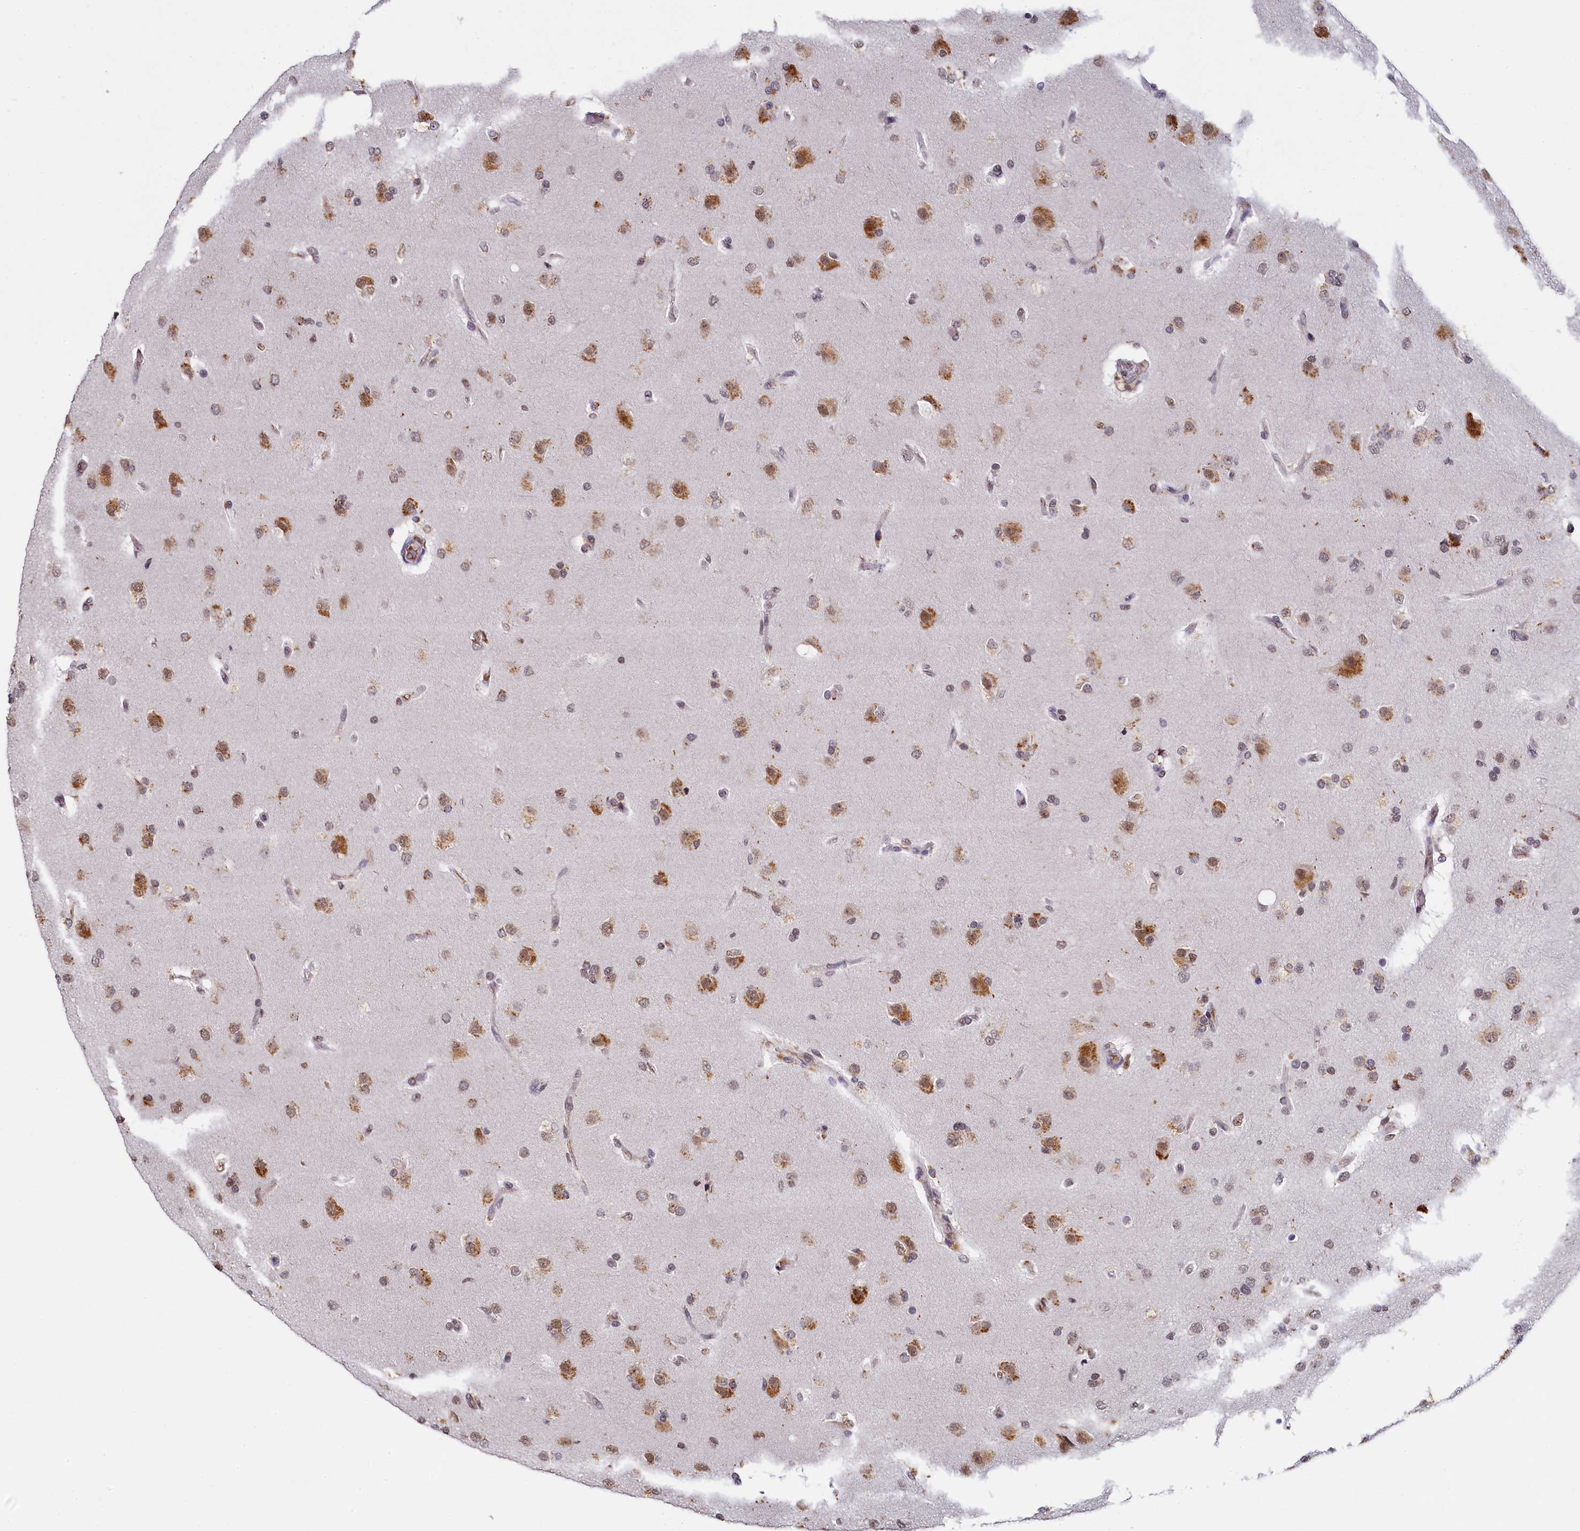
{"staining": {"intensity": "moderate", "quantity": "25%-75%", "location": "nuclear"}, "tissue": "glioma", "cell_type": "Tumor cells", "image_type": "cancer", "snomed": [{"axis": "morphology", "description": "Glioma, malignant, High grade"}, {"axis": "topography", "description": "Brain"}], "caption": "A photomicrograph of human malignant high-grade glioma stained for a protein displays moderate nuclear brown staining in tumor cells.", "gene": "INTS14", "patient": {"sex": "male", "age": 77}}